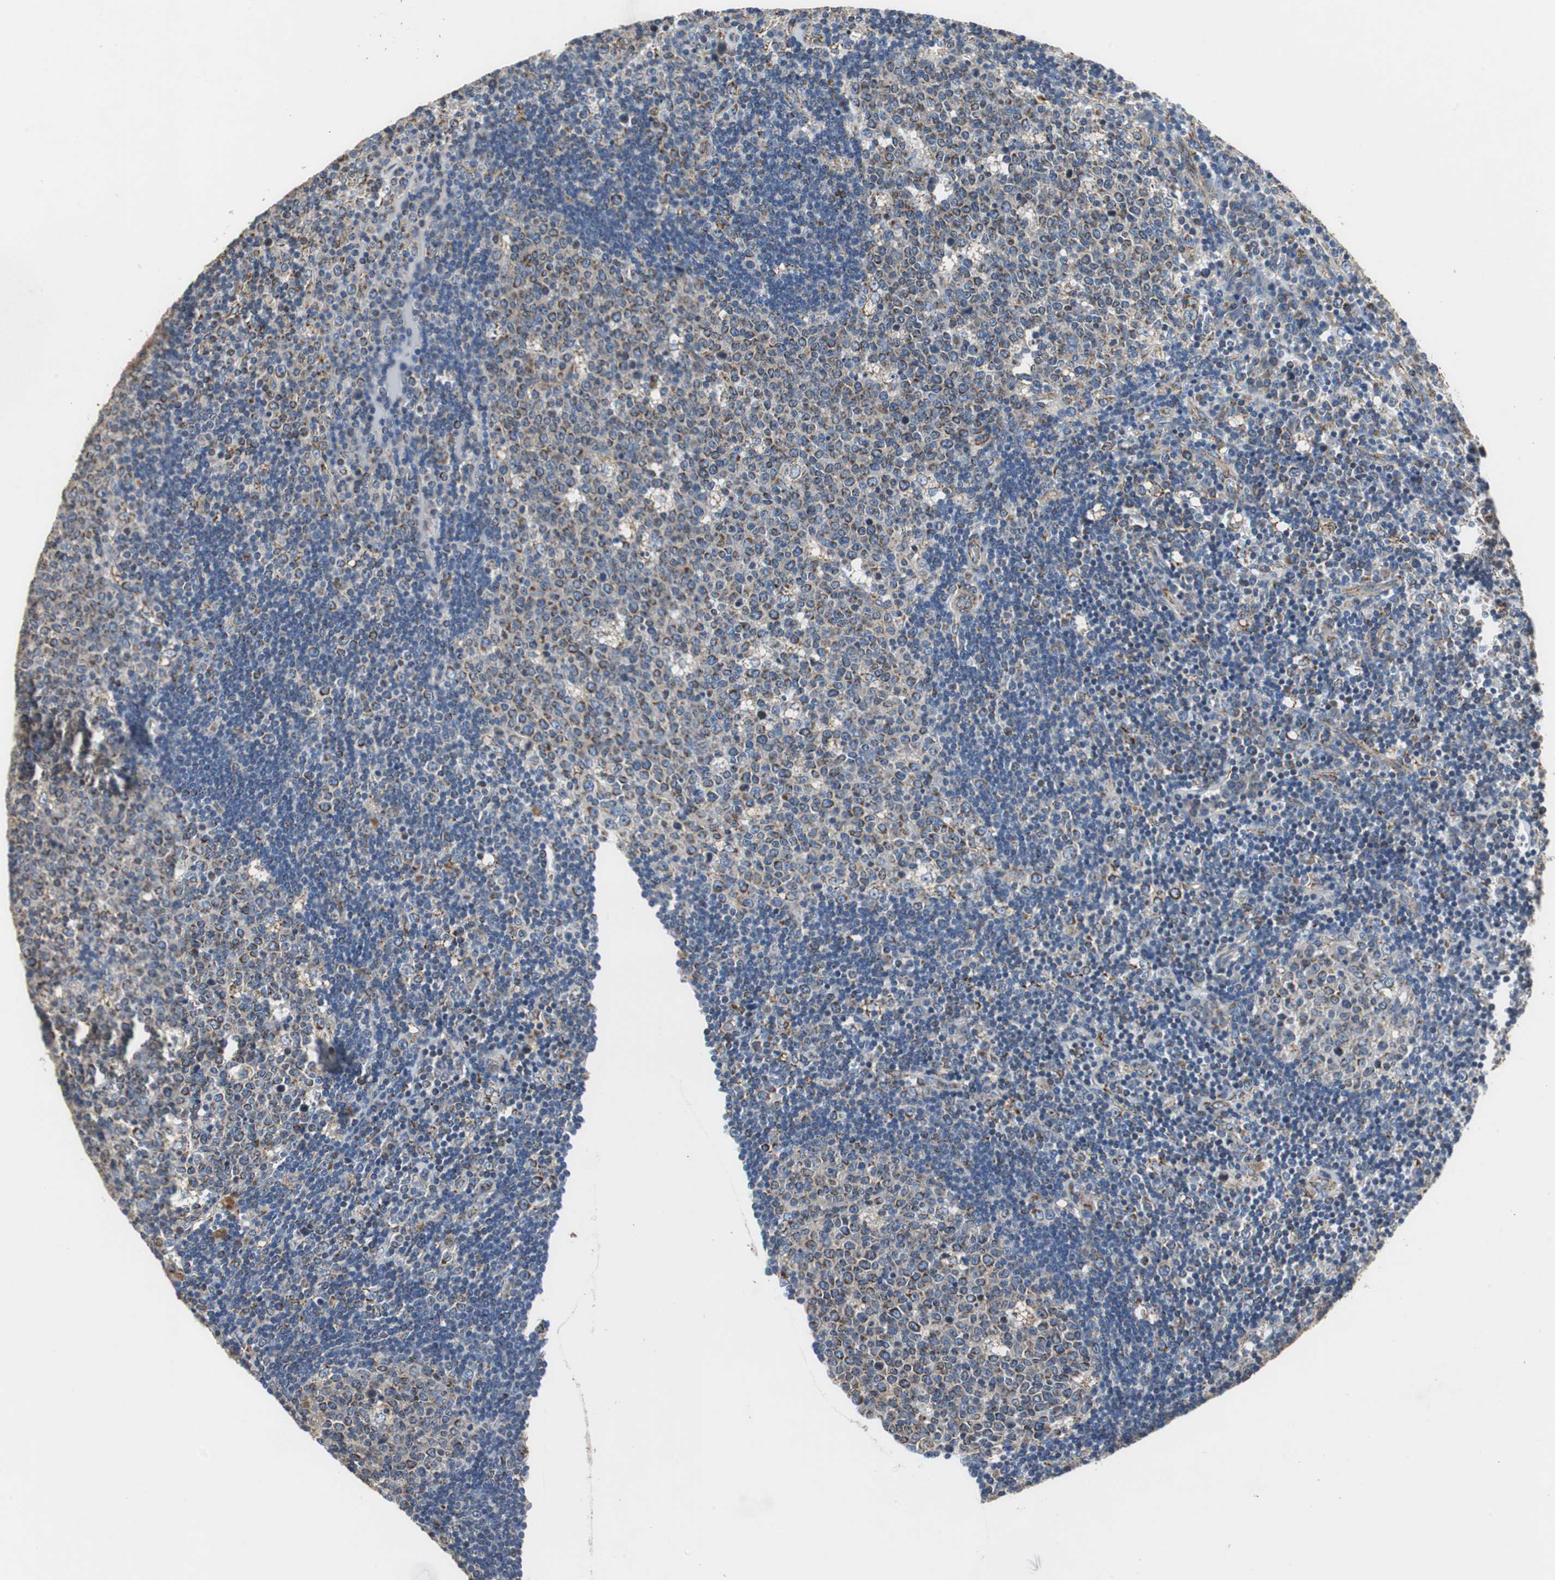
{"staining": {"intensity": "moderate", "quantity": "<25%", "location": "cytoplasmic/membranous"}, "tissue": "lymph node", "cell_type": "Germinal center cells", "image_type": "normal", "snomed": [{"axis": "morphology", "description": "Normal tissue, NOS"}, {"axis": "topography", "description": "Lymph node"}, {"axis": "topography", "description": "Salivary gland"}], "caption": "Protein analysis of normal lymph node displays moderate cytoplasmic/membranous staining in approximately <25% of germinal center cells.", "gene": "GSTK1", "patient": {"sex": "male", "age": 8}}